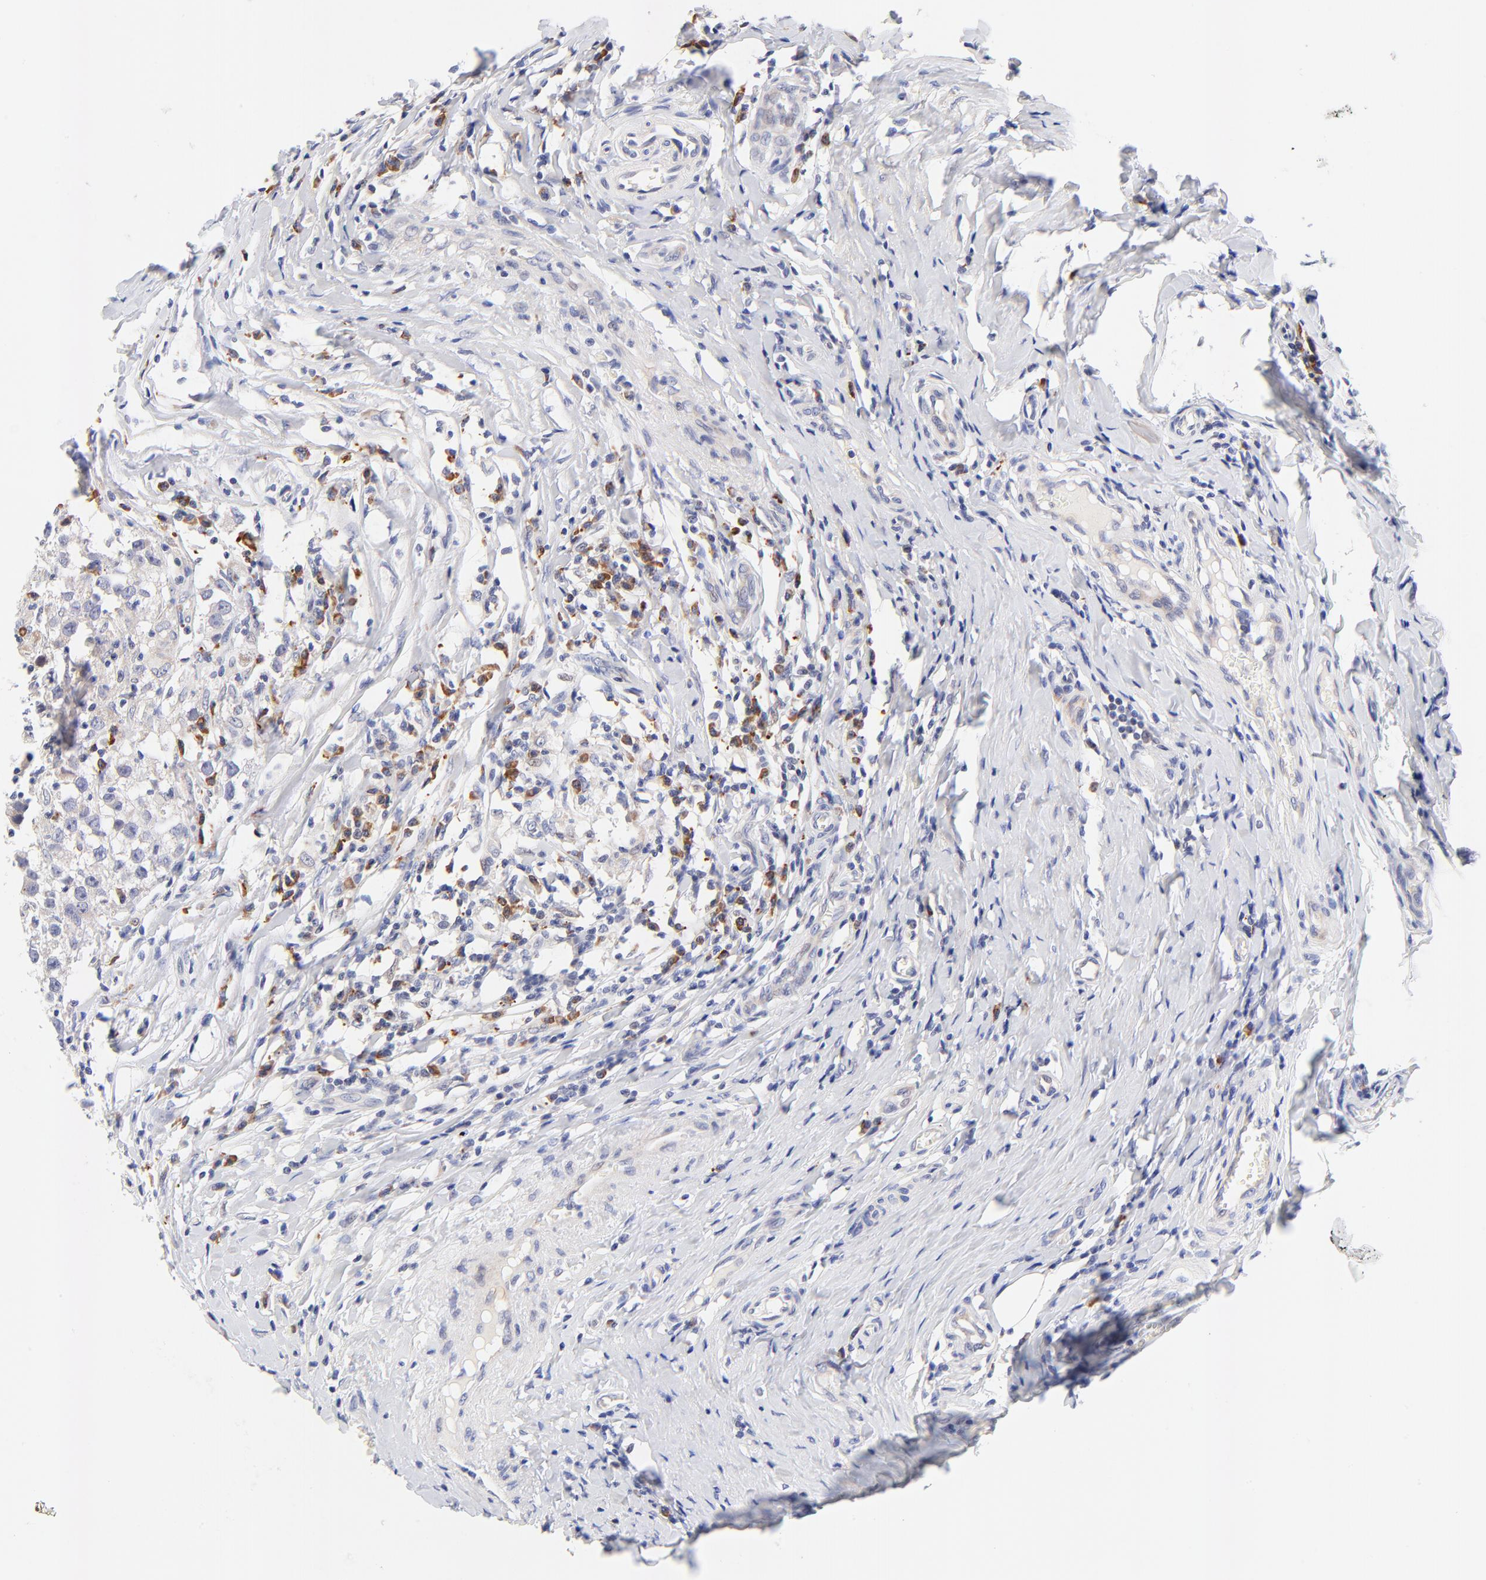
{"staining": {"intensity": "negative", "quantity": "none", "location": "none"}, "tissue": "testis cancer", "cell_type": "Tumor cells", "image_type": "cancer", "snomed": [{"axis": "morphology", "description": "Seminoma, NOS"}, {"axis": "topography", "description": "Testis"}], "caption": "There is no significant expression in tumor cells of testis cancer.", "gene": "AFF2", "patient": {"sex": "male", "age": 24}}